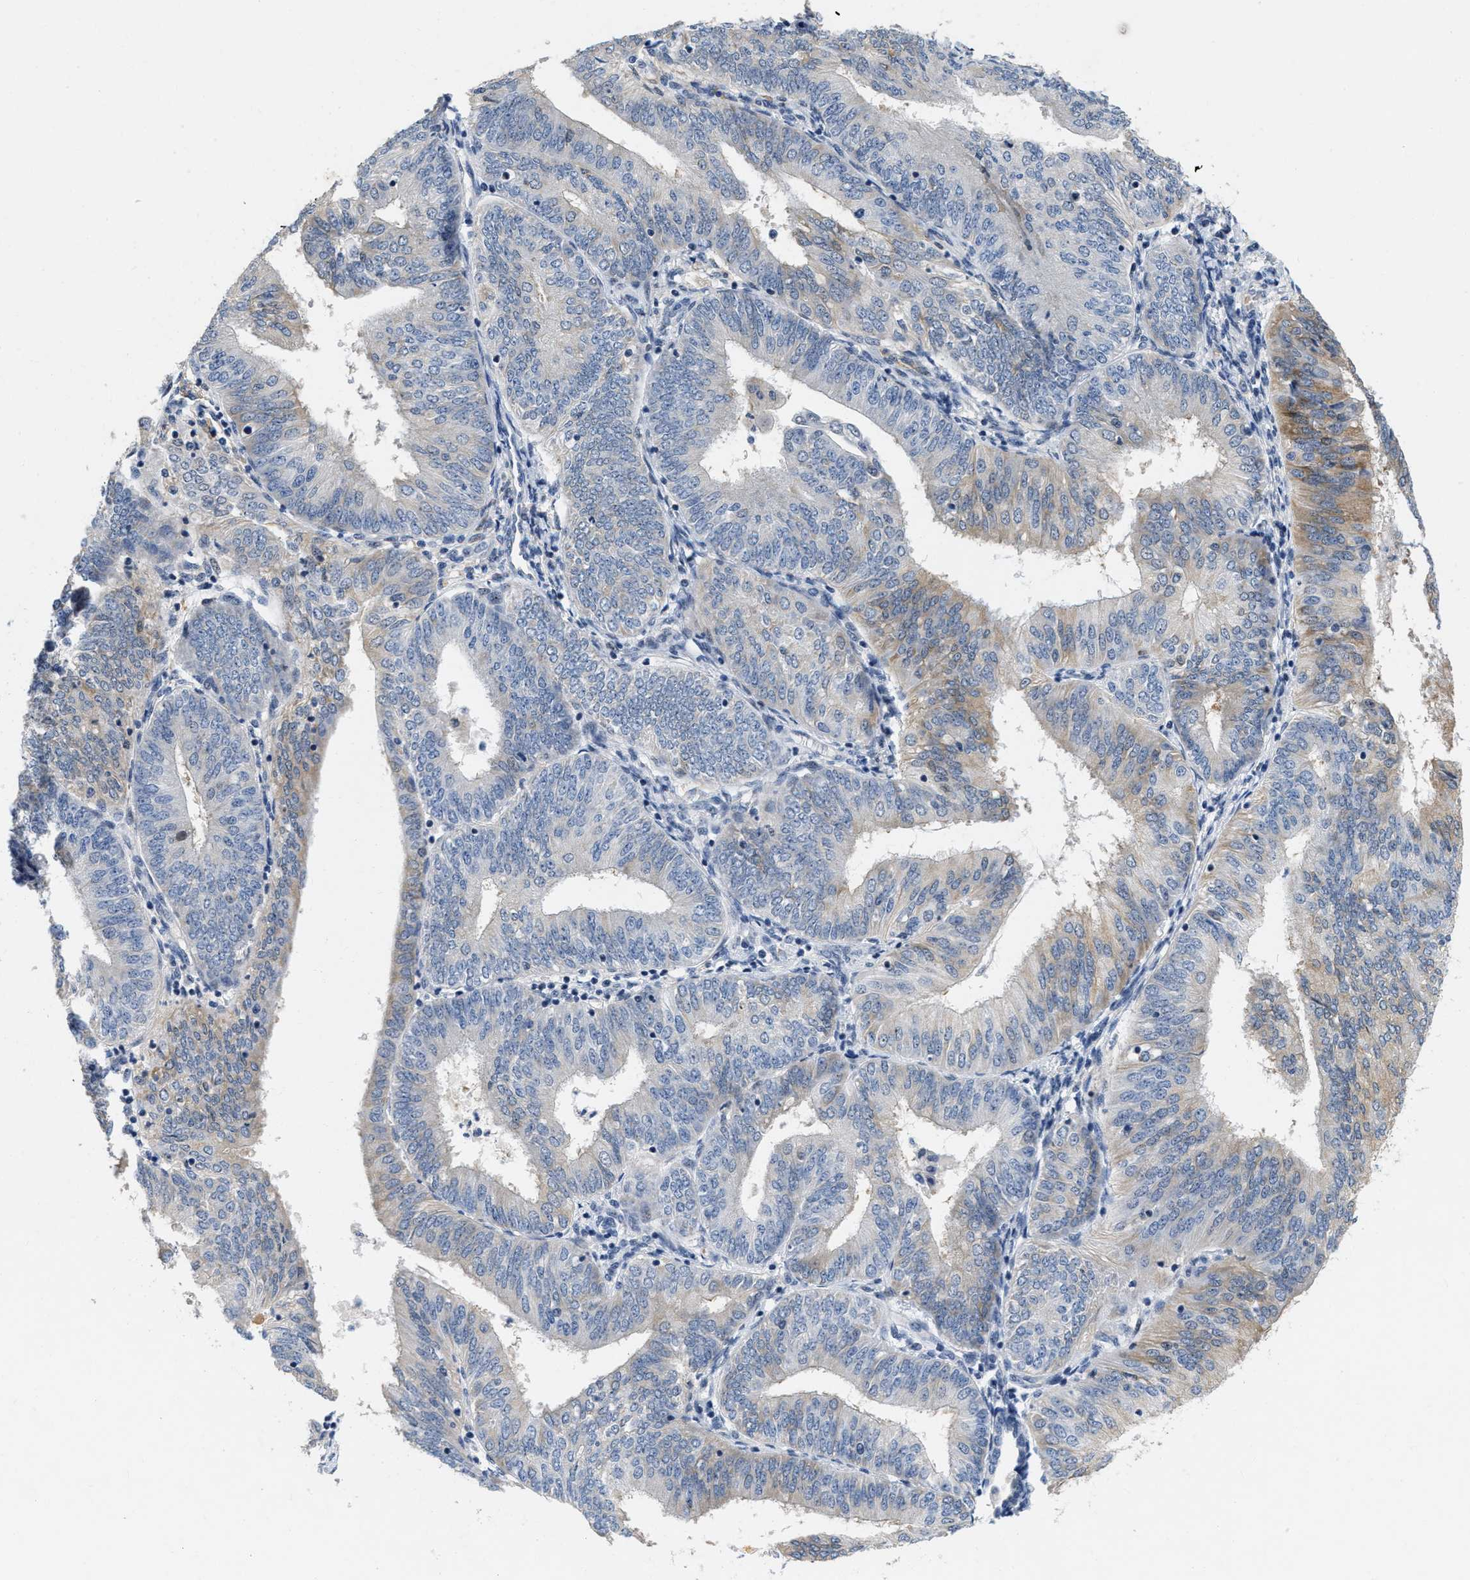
{"staining": {"intensity": "moderate", "quantity": "<25%", "location": "cytoplasmic/membranous"}, "tissue": "endometrial cancer", "cell_type": "Tumor cells", "image_type": "cancer", "snomed": [{"axis": "morphology", "description": "Adenocarcinoma, NOS"}, {"axis": "topography", "description": "Endometrium"}], "caption": "Tumor cells exhibit low levels of moderate cytoplasmic/membranous positivity in approximately <25% of cells in endometrial cancer.", "gene": "VIP", "patient": {"sex": "female", "age": 58}}